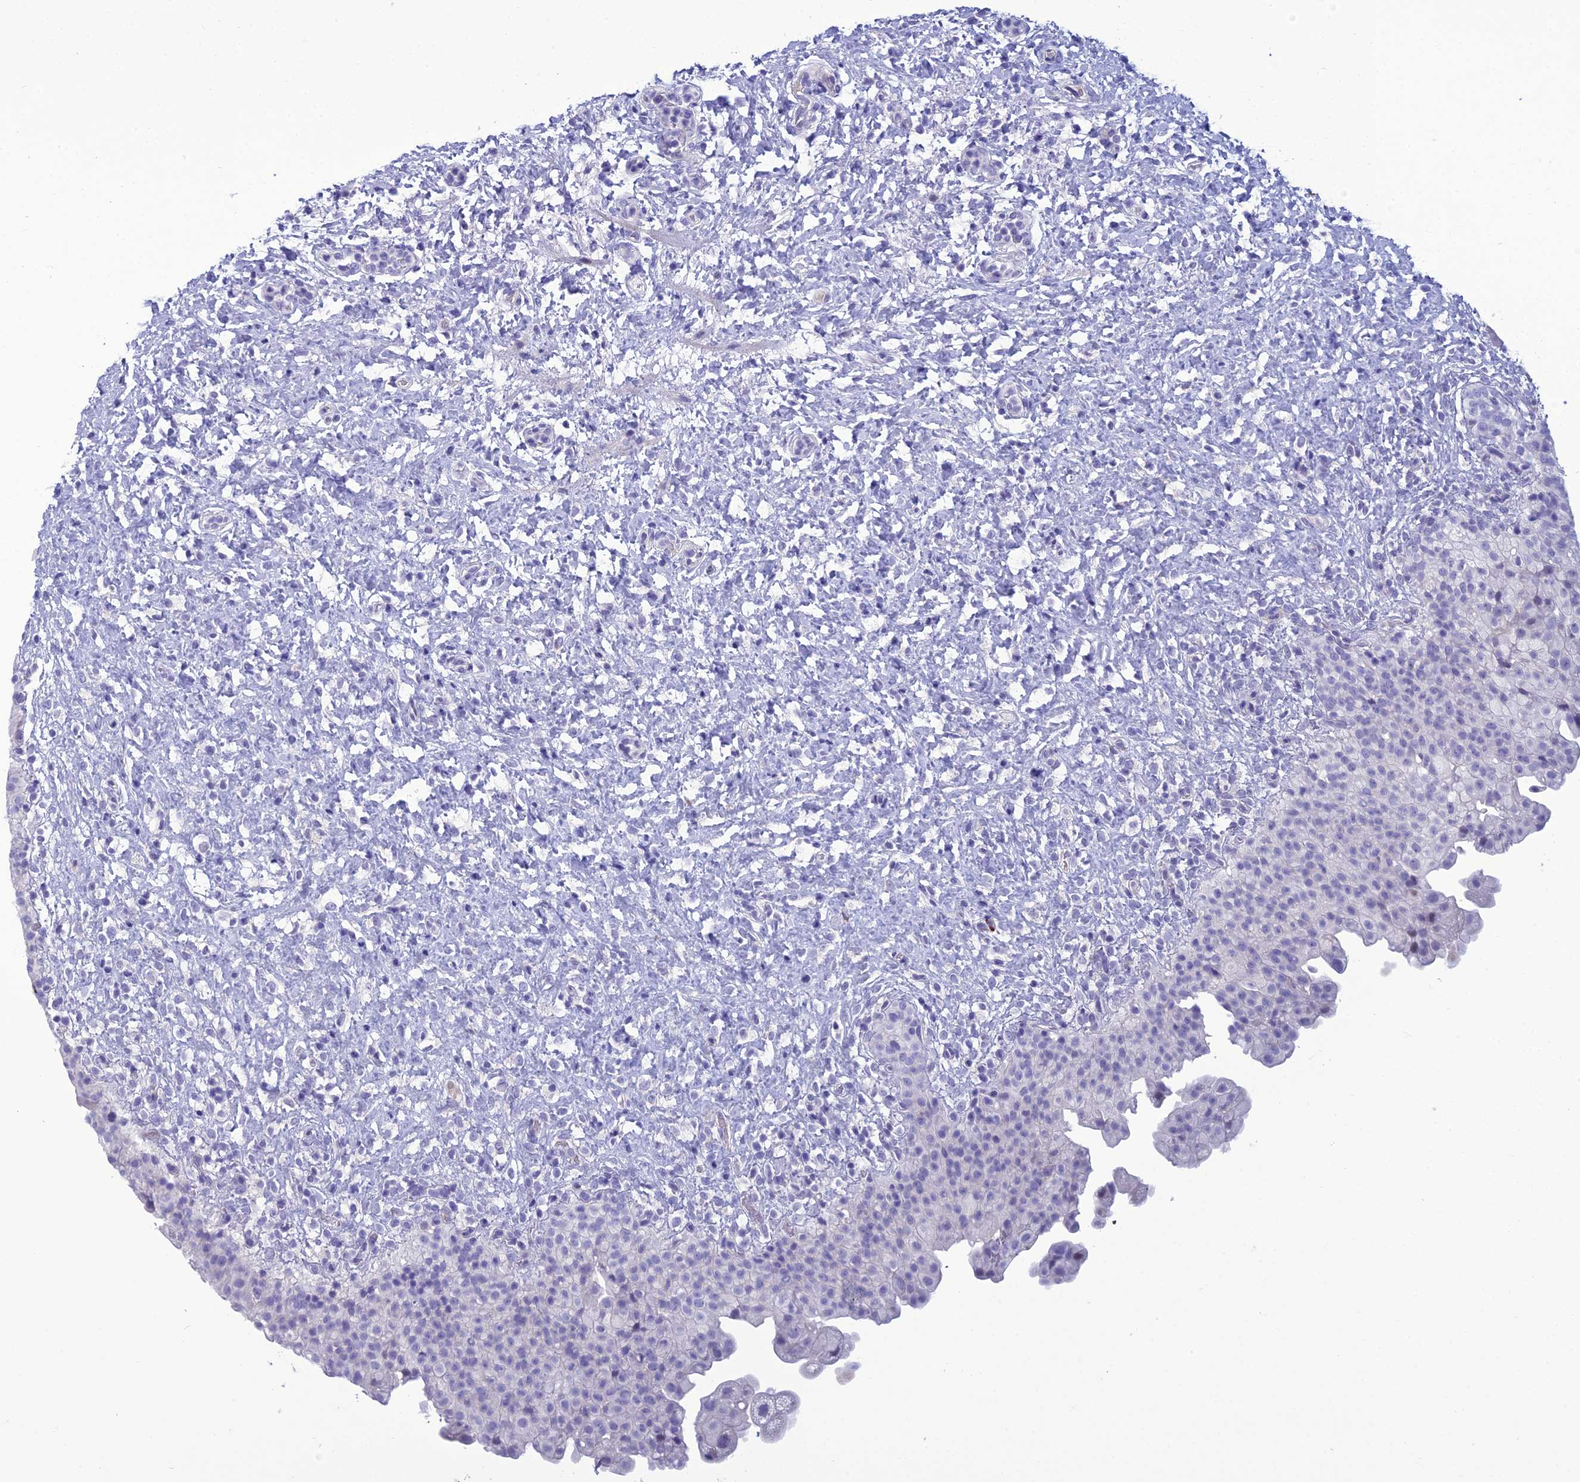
{"staining": {"intensity": "negative", "quantity": "none", "location": "none"}, "tissue": "urinary bladder", "cell_type": "Urothelial cells", "image_type": "normal", "snomed": [{"axis": "morphology", "description": "Normal tissue, NOS"}, {"axis": "topography", "description": "Urinary bladder"}], "caption": "An immunohistochemistry photomicrograph of normal urinary bladder is shown. There is no staining in urothelial cells of urinary bladder. Nuclei are stained in blue.", "gene": "CRB2", "patient": {"sex": "female", "age": 27}}